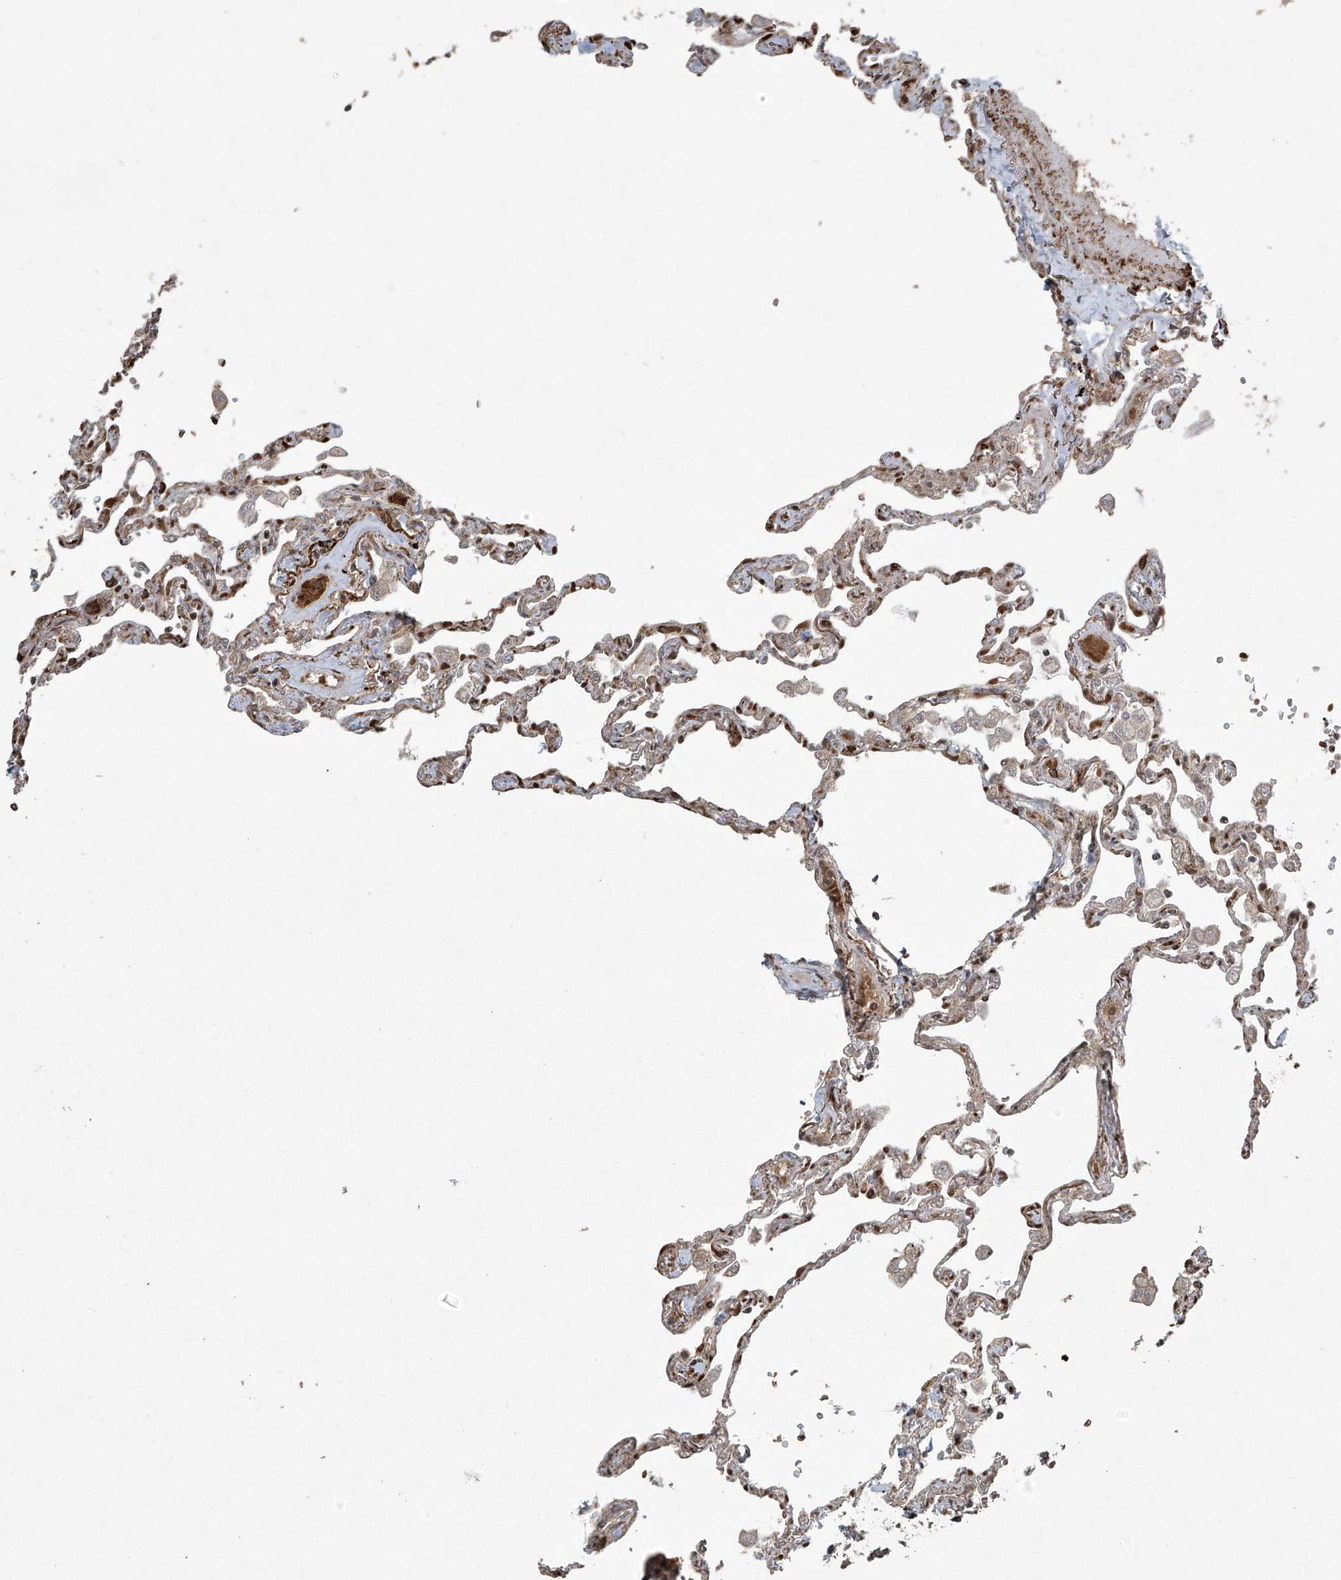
{"staining": {"intensity": "moderate", "quantity": "25%-75%", "location": "nuclear"}, "tissue": "lung", "cell_type": "Alveolar cells", "image_type": "normal", "snomed": [{"axis": "morphology", "description": "Normal tissue, NOS"}, {"axis": "topography", "description": "Lung"}], "caption": "Protein staining of benign lung exhibits moderate nuclear staining in about 25%-75% of alveolar cells. (brown staining indicates protein expression, while blue staining denotes nuclei).", "gene": "TTC22", "patient": {"sex": "female", "age": 67}}